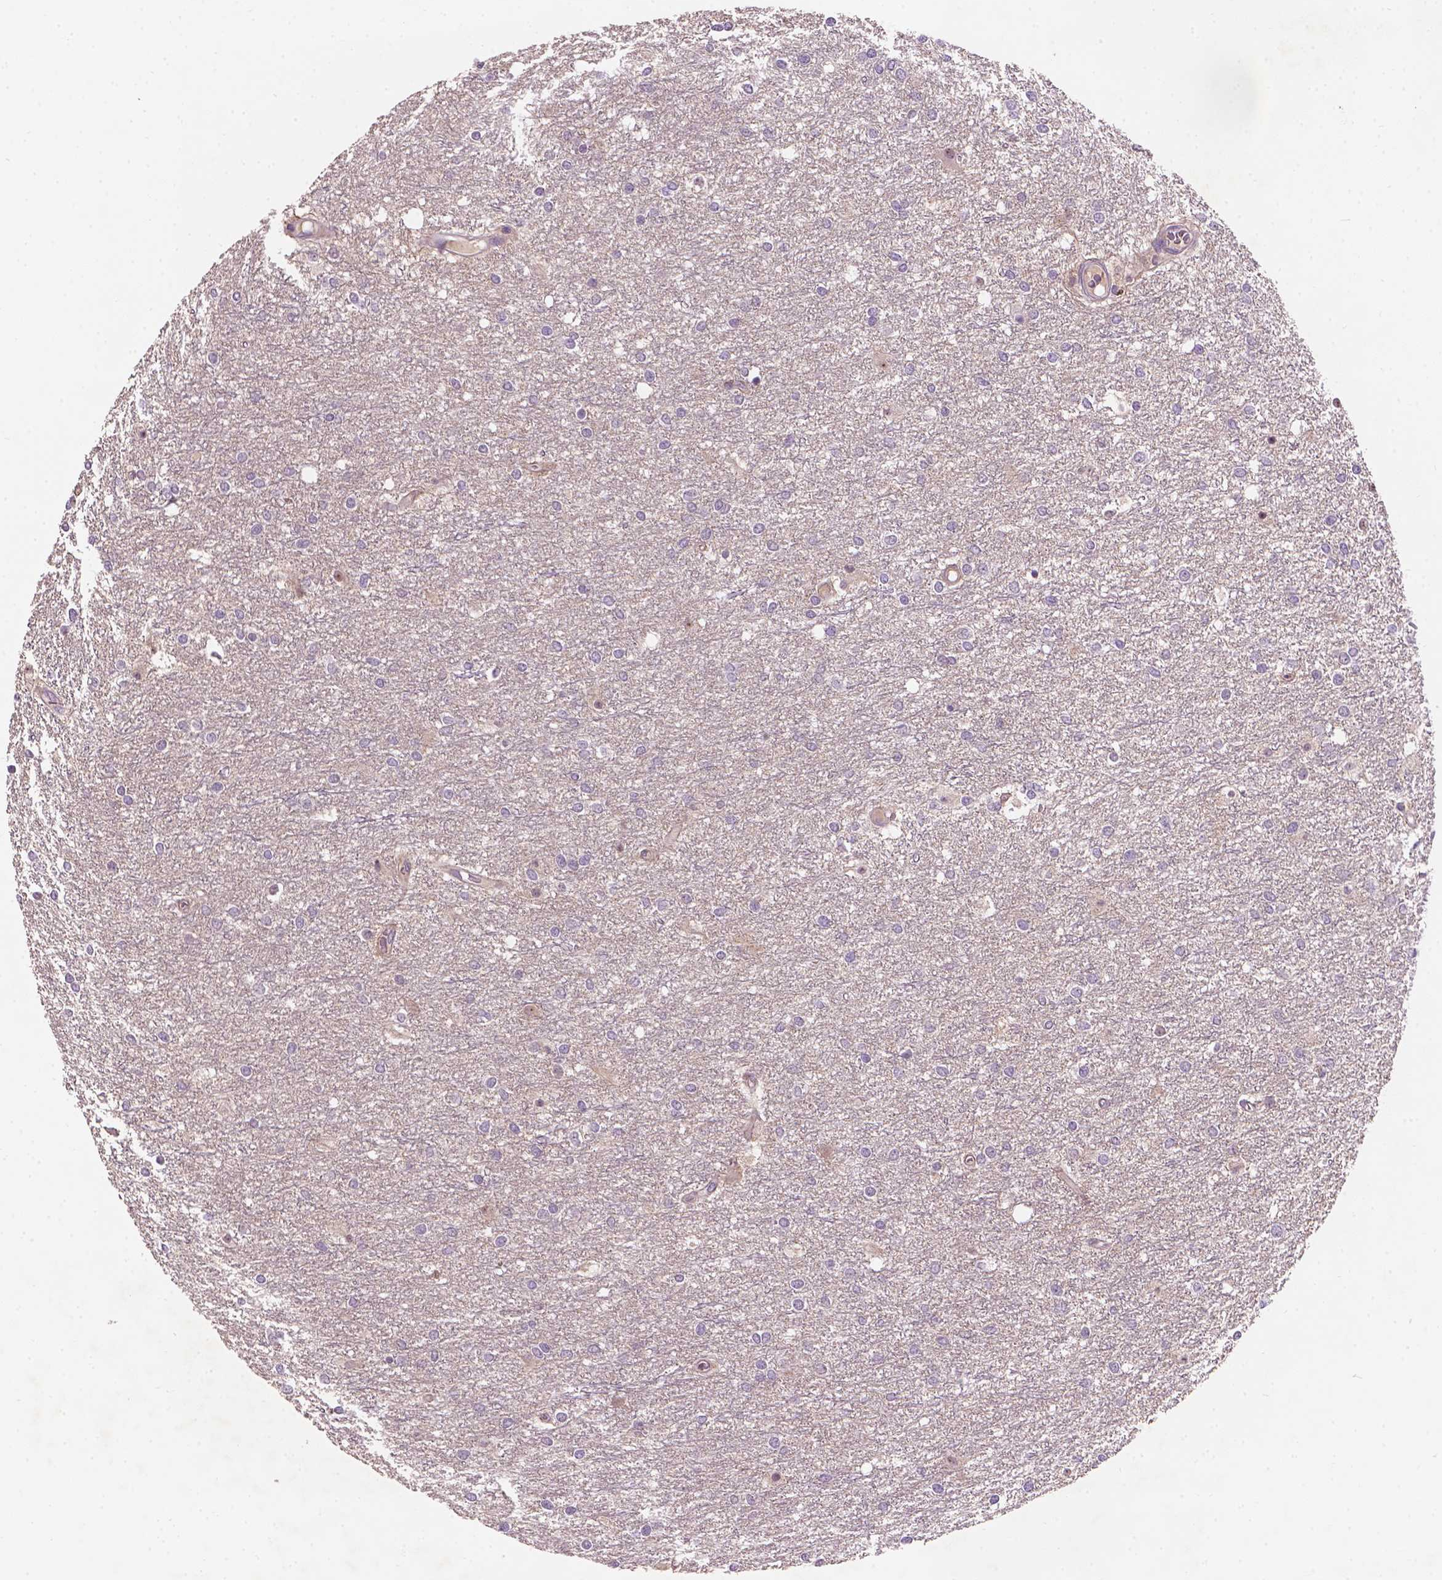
{"staining": {"intensity": "negative", "quantity": "none", "location": "none"}, "tissue": "glioma", "cell_type": "Tumor cells", "image_type": "cancer", "snomed": [{"axis": "morphology", "description": "Glioma, malignant, High grade"}, {"axis": "topography", "description": "Brain"}], "caption": "Immunohistochemical staining of human malignant glioma (high-grade) demonstrates no significant positivity in tumor cells.", "gene": "GXYLT2", "patient": {"sex": "female", "age": 61}}